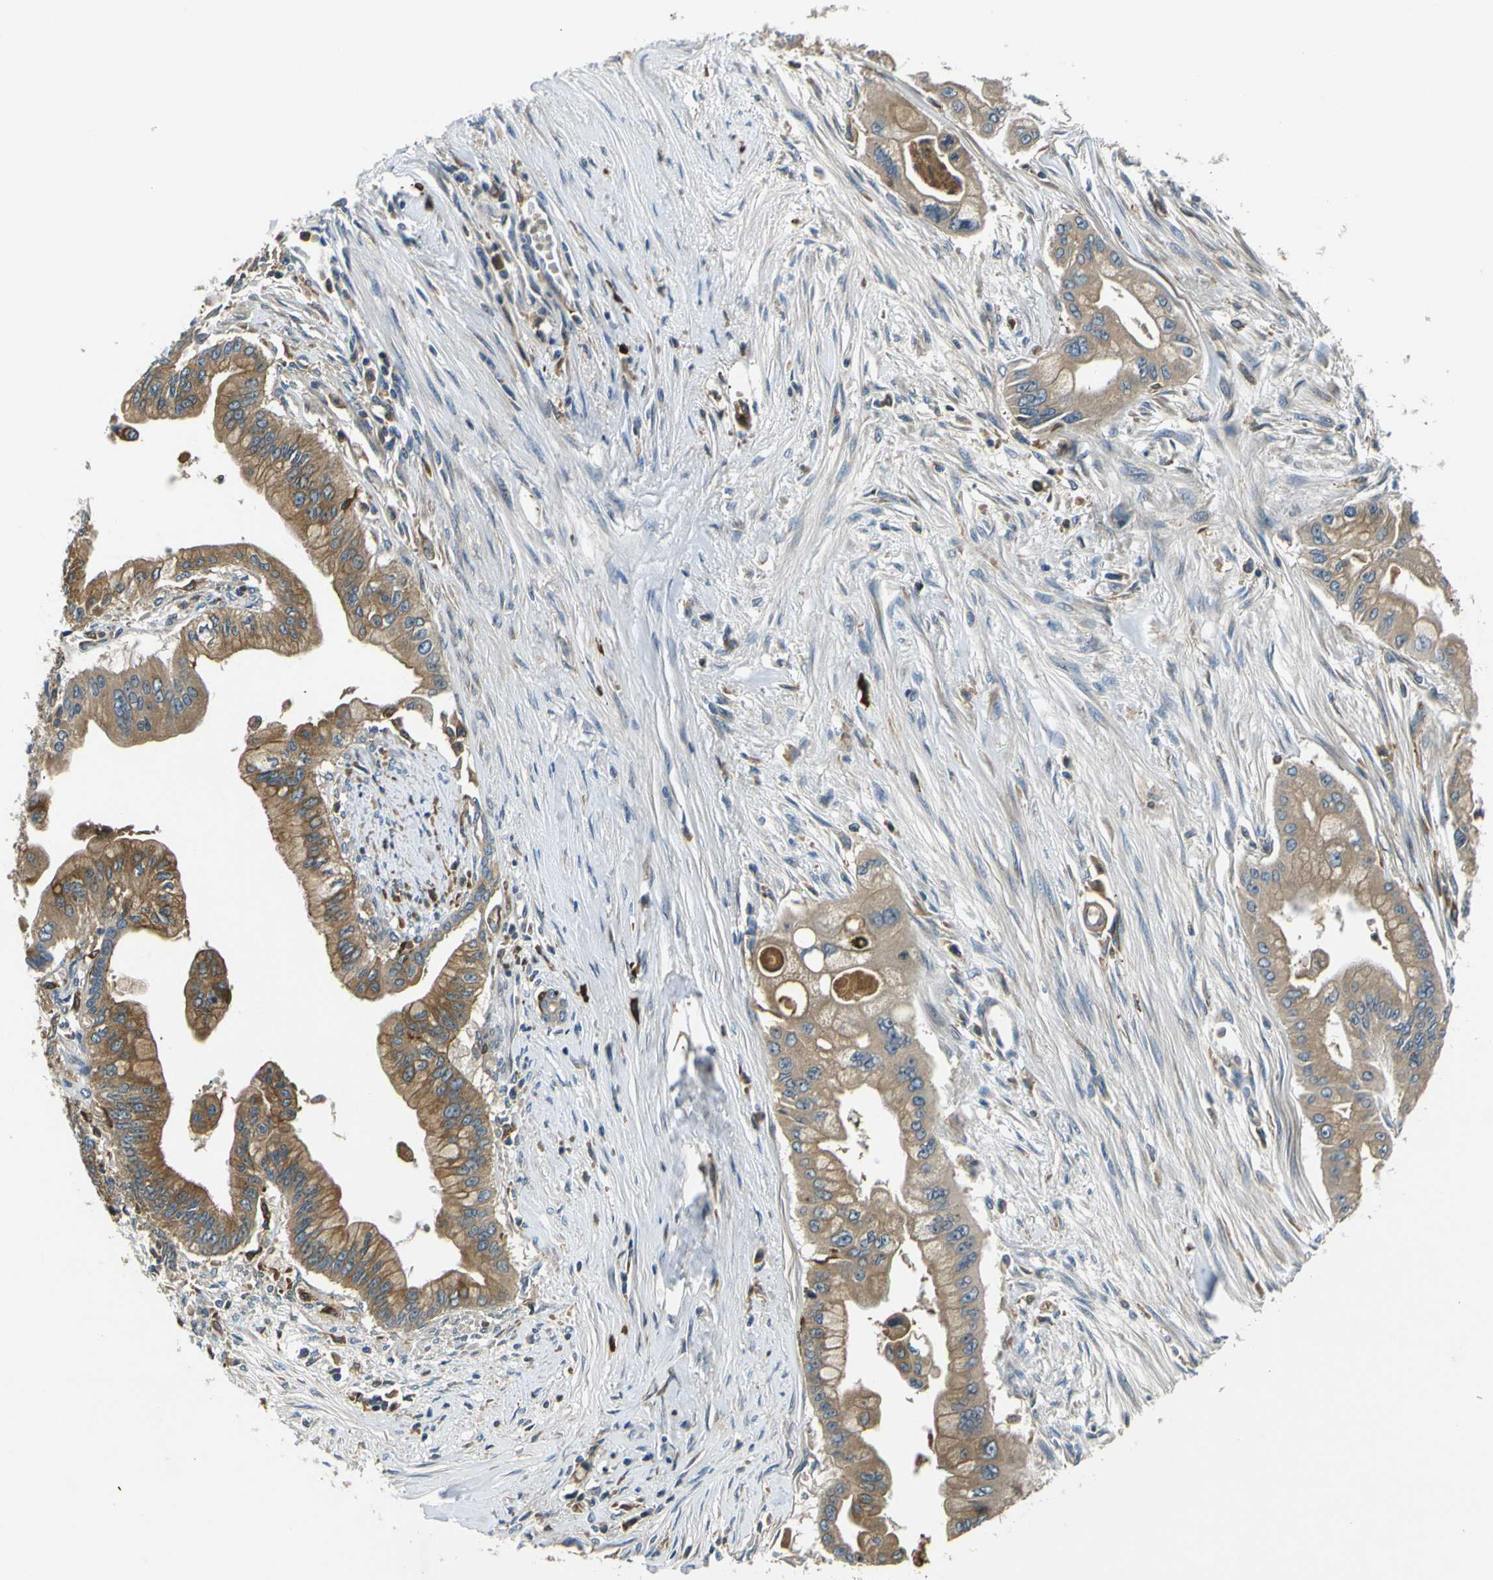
{"staining": {"intensity": "moderate", "quantity": ">75%", "location": "cytoplasmic/membranous"}, "tissue": "pancreatic cancer", "cell_type": "Tumor cells", "image_type": "cancer", "snomed": [{"axis": "morphology", "description": "Adenocarcinoma, NOS"}, {"axis": "topography", "description": "Pancreas"}], "caption": "An image of human pancreatic cancer (adenocarcinoma) stained for a protein shows moderate cytoplasmic/membranous brown staining in tumor cells.", "gene": "RAB1B", "patient": {"sex": "male", "age": 59}}